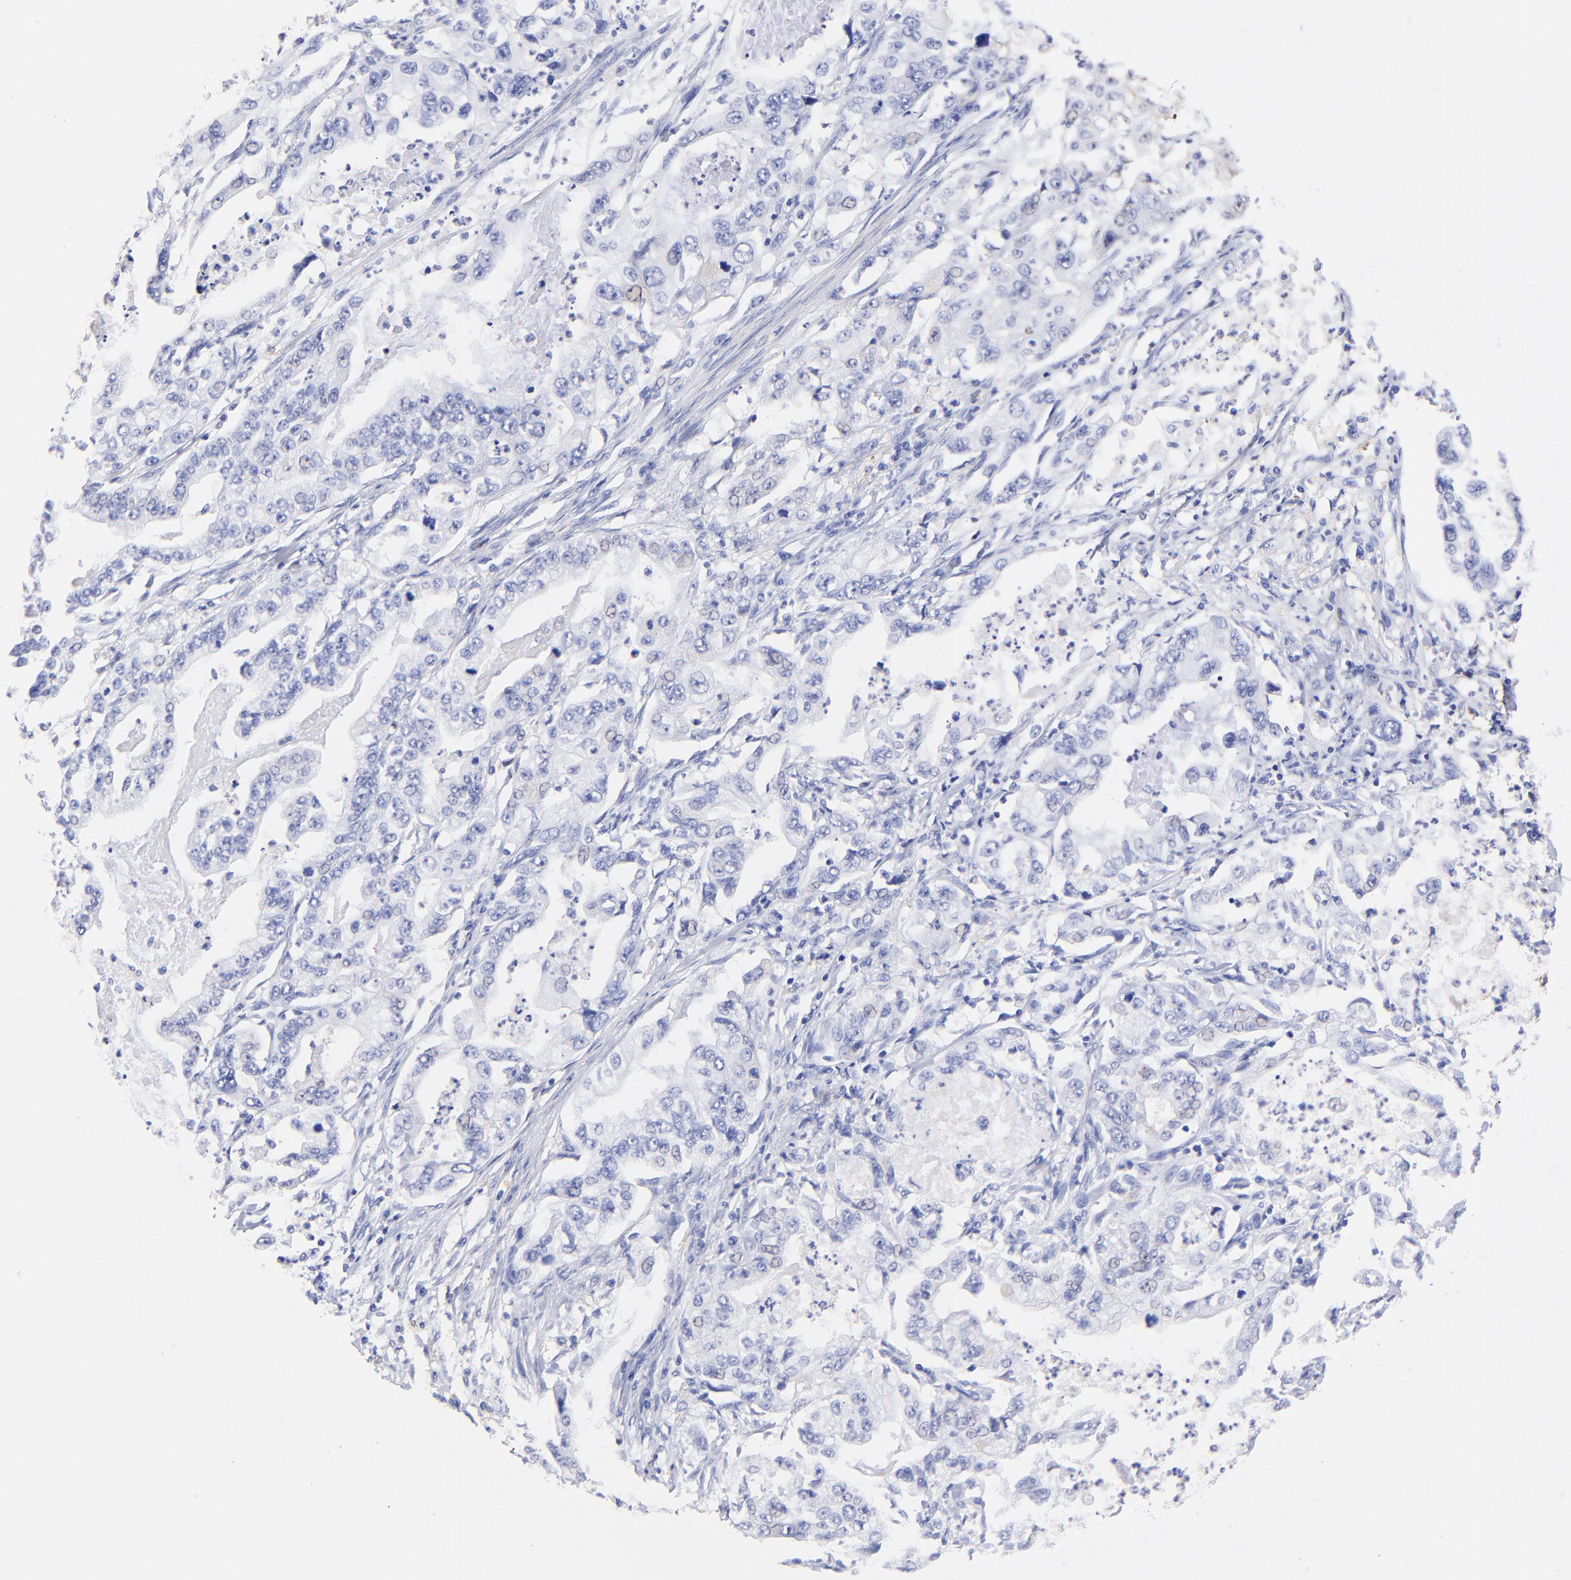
{"staining": {"intensity": "negative", "quantity": "none", "location": "none"}, "tissue": "stomach cancer", "cell_type": "Tumor cells", "image_type": "cancer", "snomed": [{"axis": "morphology", "description": "Adenocarcinoma, NOS"}, {"axis": "topography", "description": "Pancreas"}, {"axis": "topography", "description": "Stomach, upper"}], "caption": "An immunohistochemistry micrograph of stomach adenocarcinoma is shown. There is no staining in tumor cells of stomach adenocarcinoma.", "gene": "ALDH1A1", "patient": {"sex": "male", "age": 77}}